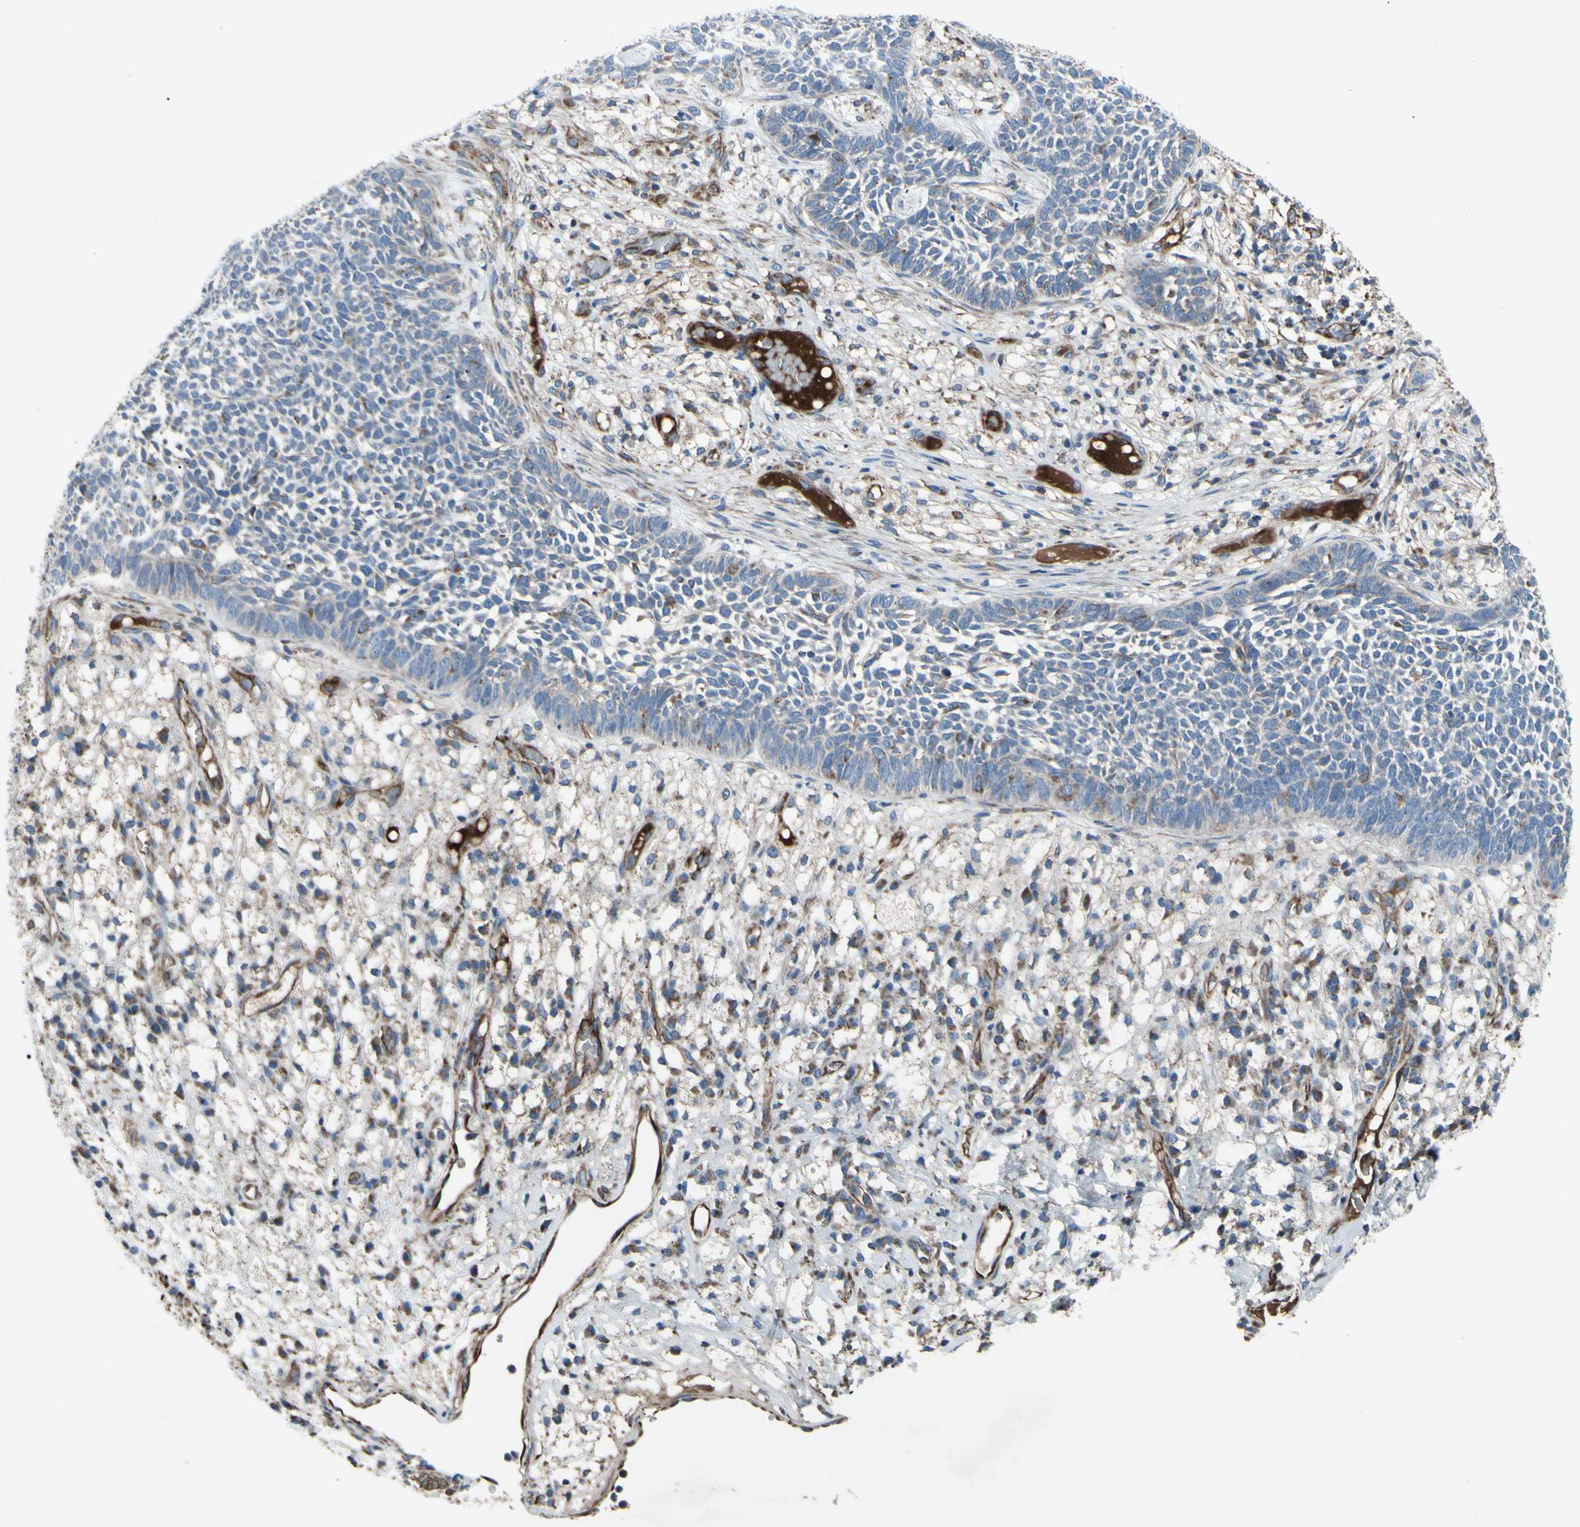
{"staining": {"intensity": "weak", "quantity": "<25%", "location": "cytoplasmic/membranous"}, "tissue": "skin cancer", "cell_type": "Tumor cells", "image_type": "cancer", "snomed": [{"axis": "morphology", "description": "Basal cell carcinoma"}, {"axis": "topography", "description": "Skin"}], "caption": "Immunohistochemical staining of basal cell carcinoma (skin) displays no significant expression in tumor cells. Nuclei are stained in blue.", "gene": "EMC7", "patient": {"sex": "female", "age": 84}}